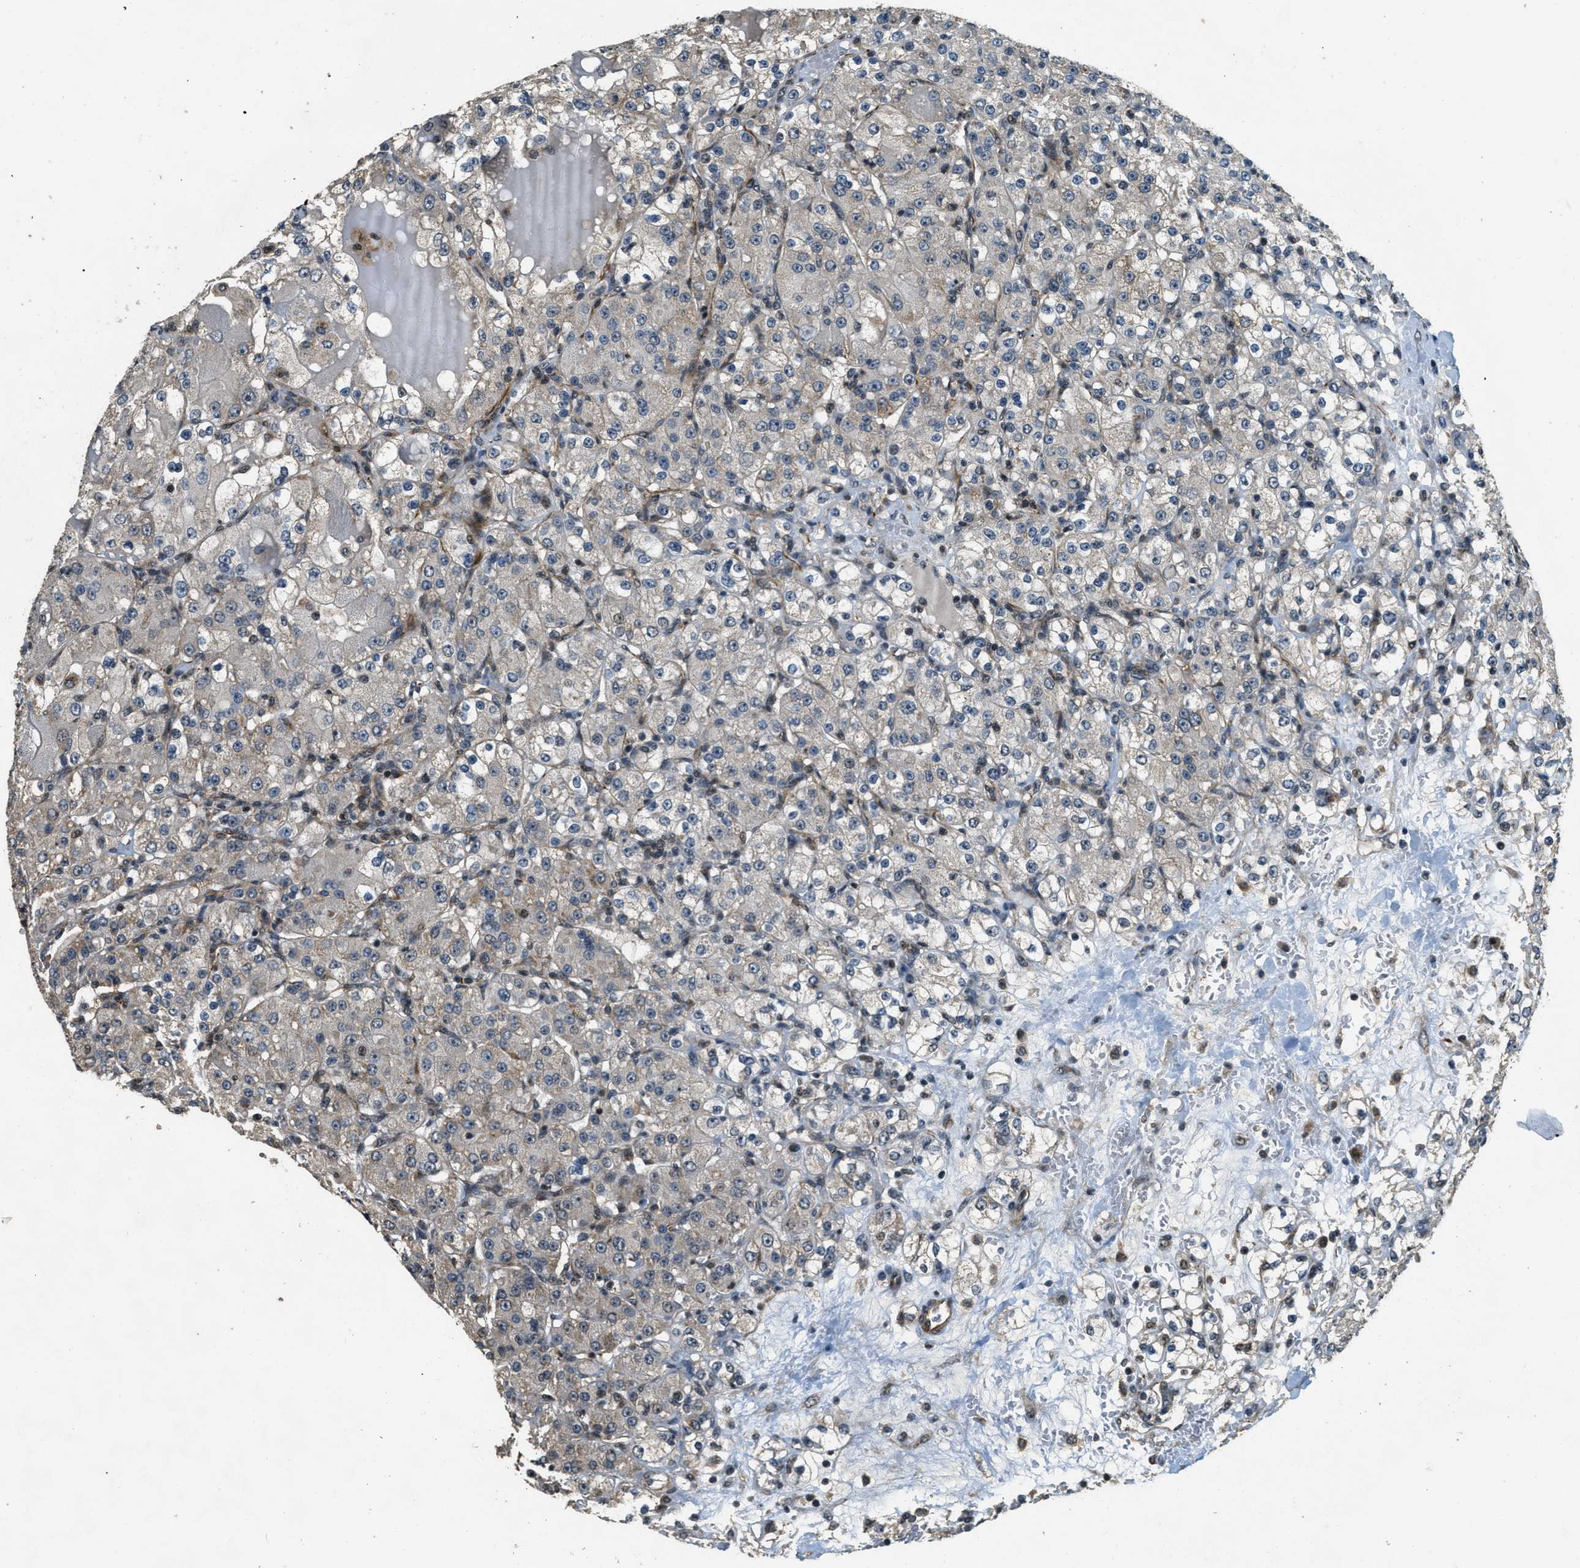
{"staining": {"intensity": "weak", "quantity": "<25%", "location": "cytoplasmic/membranous"}, "tissue": "renal cancer", "cell_type": "Tumor cells", "image_type": "cancer", "snomed": [{"axis": "morphology", "description": "Normal tissue, NOS"}, {"axis": "morphology", "description": "Adenocarcinoma, NOS"}, {"axis": "topography", "description": "Kidney"}], "caption": "There is no significant staining in tumor cells of adenocarcinoma (renal).", "gene": "MED21", "patient": {"sex": "male", "age": 61}}